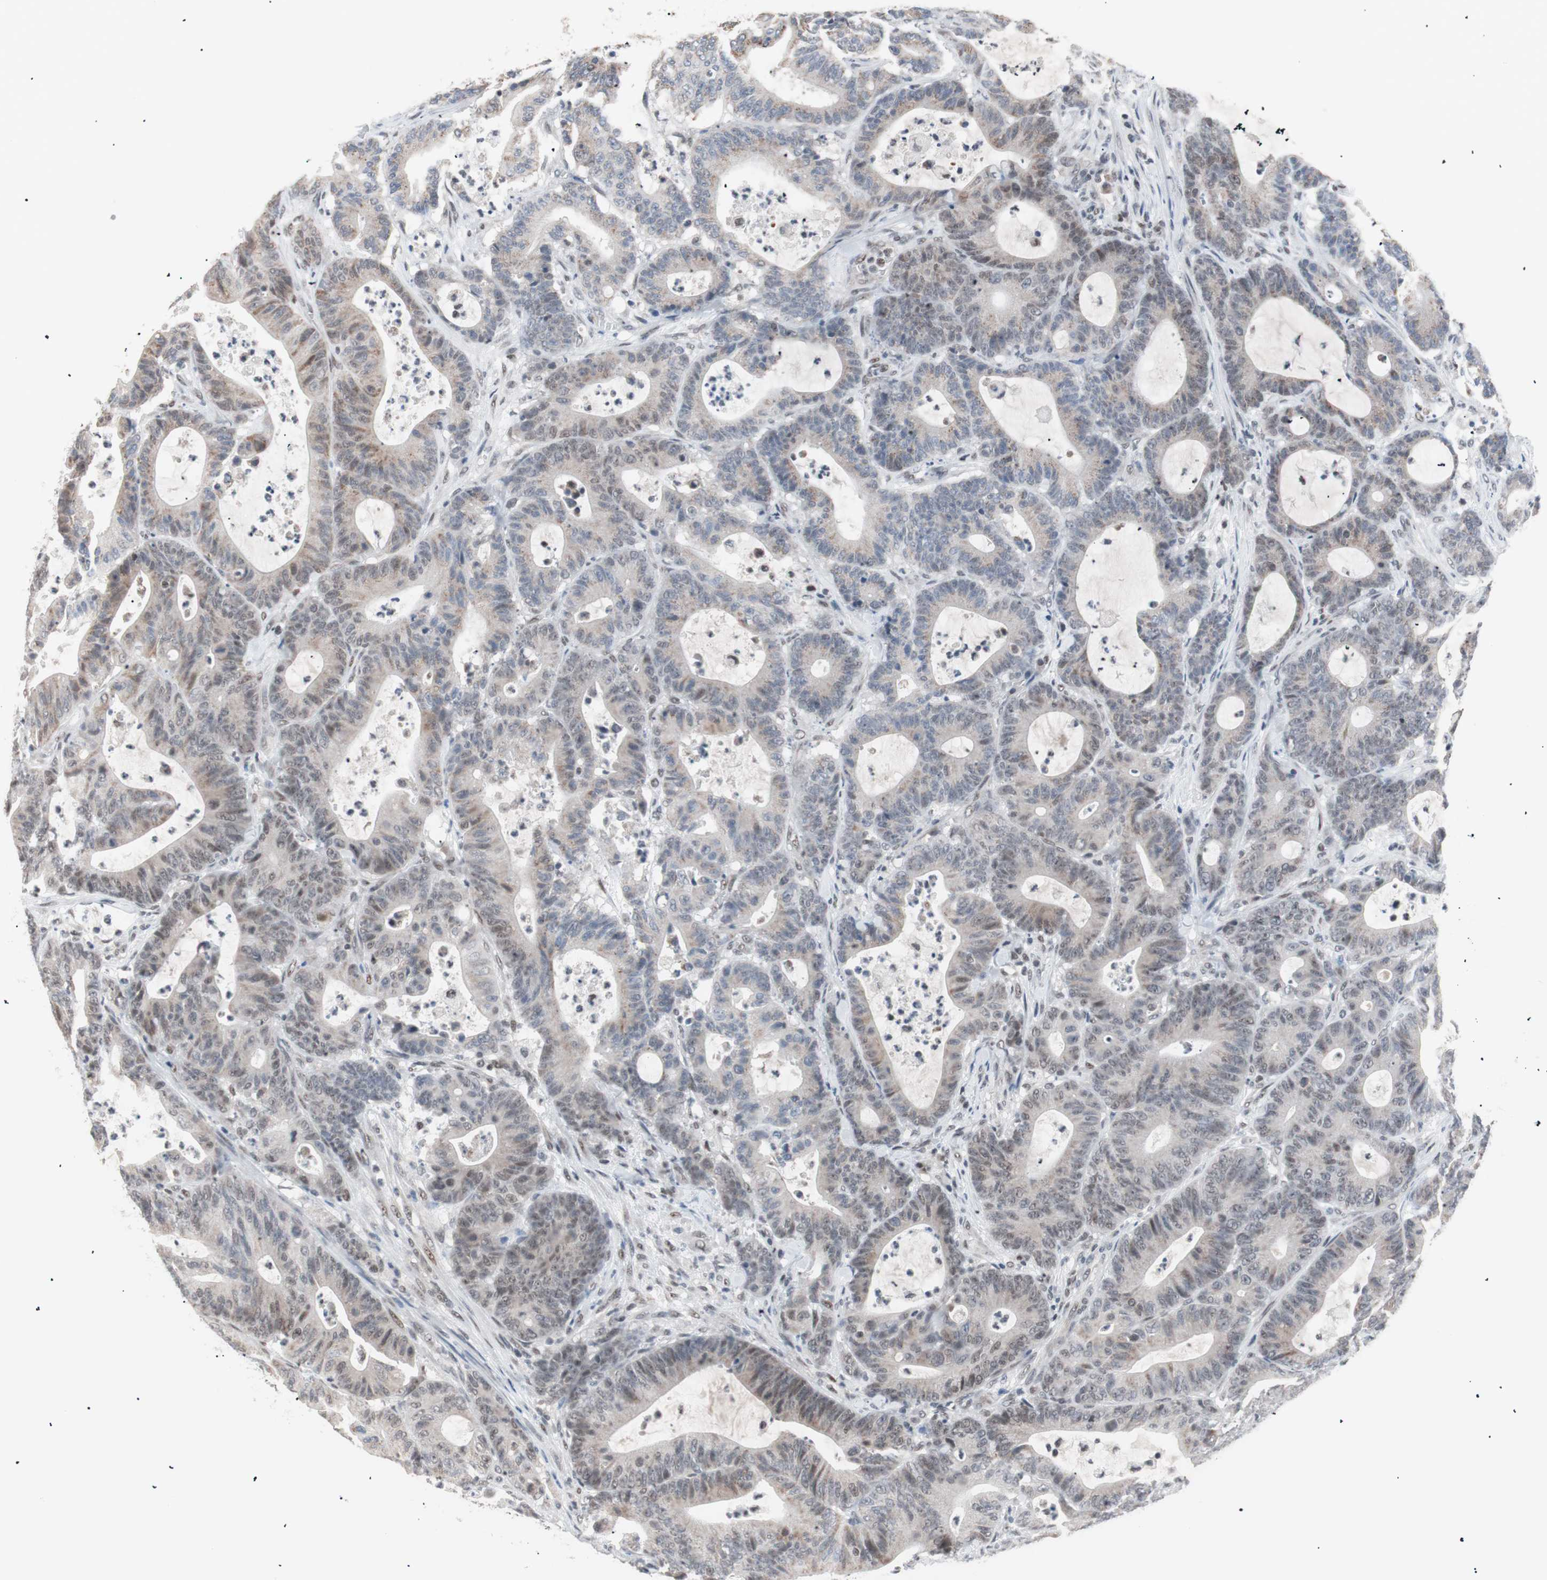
{"staining": {"intensity": "weak", "quantity": "25%-75%", "location": "cytoplasmic/membranous,nuclear"}, "tissue": "colorectal cancer", "cell_type": "Tumor cells", "image_type": "cancer", "snomed": [{"axis": "morphology", "description": "Adenocarcinoma, NOS"}, {"axis": "topography", "description": "Colon"}], "caption": "Immunohistochemical staining of colorectal cancer reveals low levels of weak cytoplasmic/membranous and nuclear protein positivity in approximately 25%-75% of tumor cells.", "gene": "LIG3", "patient": {"sex": "female", "age": 84}}